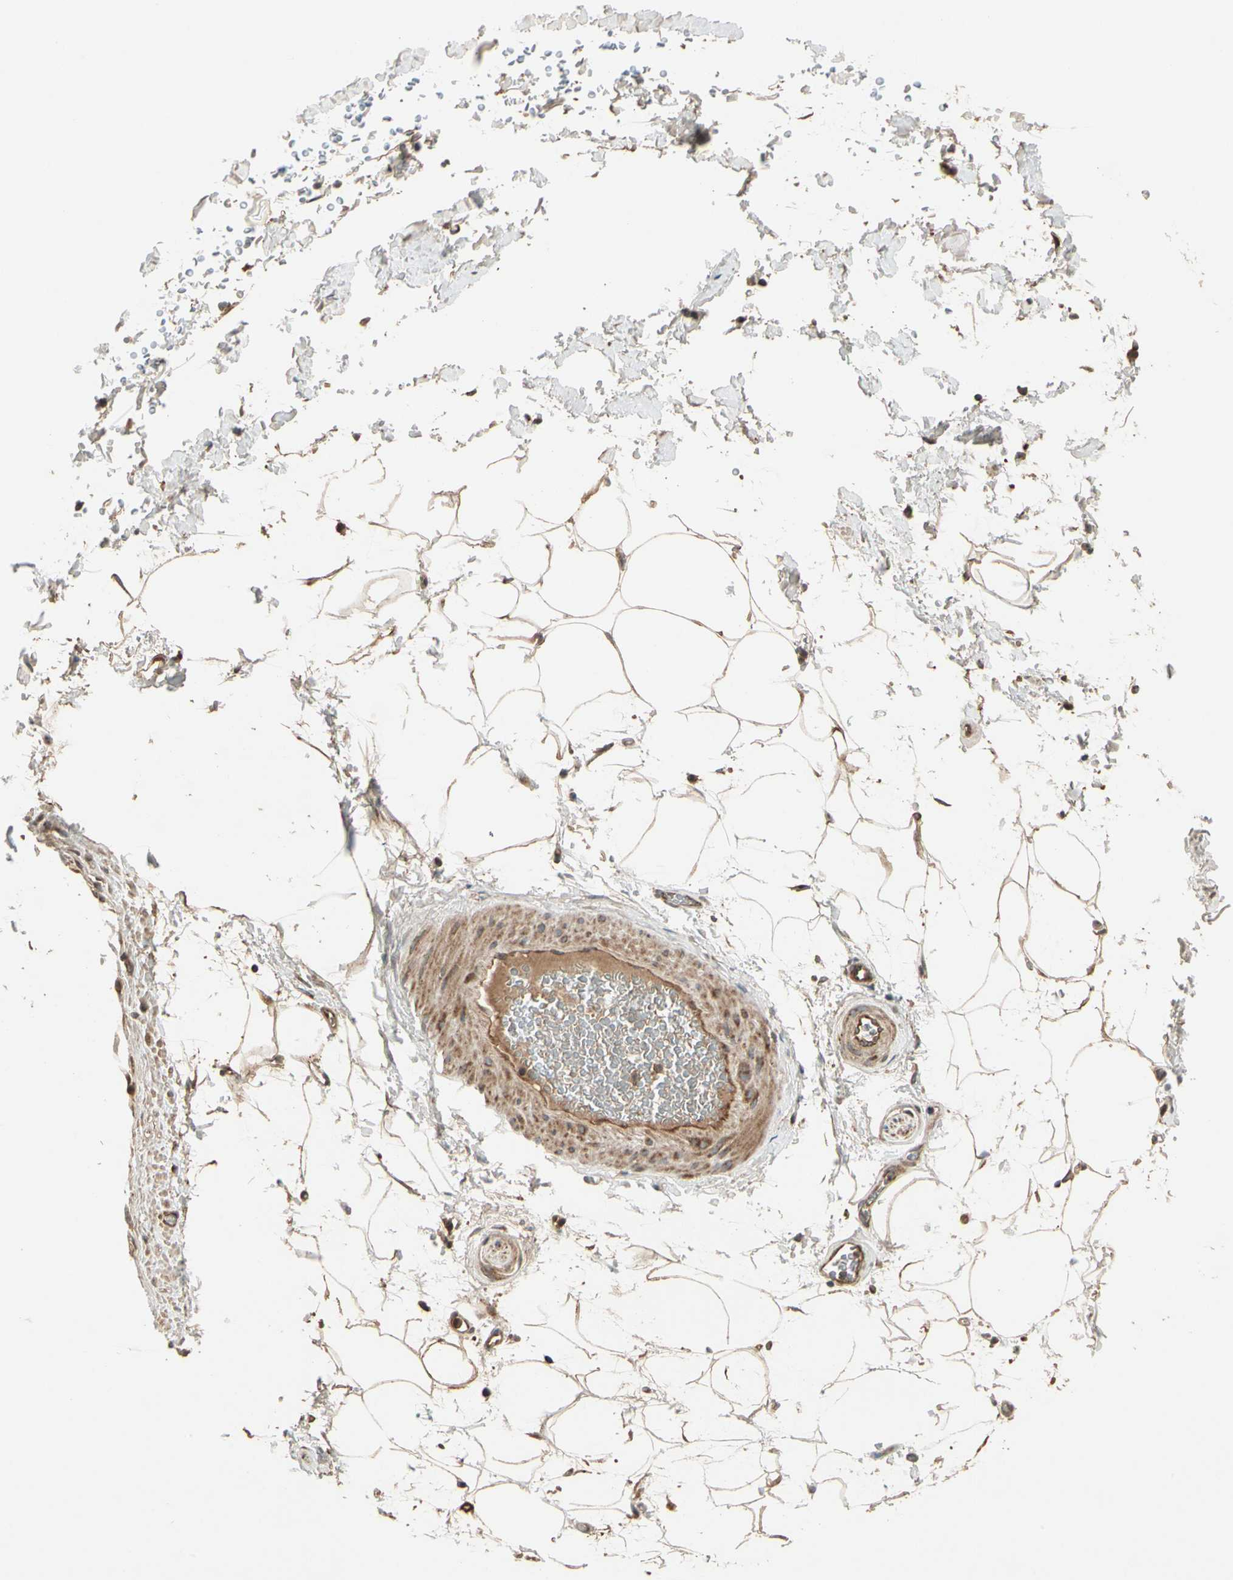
{"staining": {"intensity": "moderate", "quantity": ">75%", "location": "cytoplasmic/membranous"}, "tissue": "adipose tissue", "cell_type": "Adipocytes", "image_type": "normal", "snomed": [{"axis": "morphology", "description": "Normal tissue, NOS"}, {"axis": "topography", "description": "Soft tissue"}], "caption": "High-magnification brightfield microscopy of unremarkable adipose tissue stained with DAB (3,3'-diaminobenzidine) (brown) and counterstained with hematoxylin (blue). adipocytes exhibit moderate cytoplasmic/membranous positivity is identified in approximately>75% of cells. Ihc stains the protein in brown and the nuclei are stained blue.", "gene": "ACVR1C", "patient": {"sex": "male", "age": 72}}